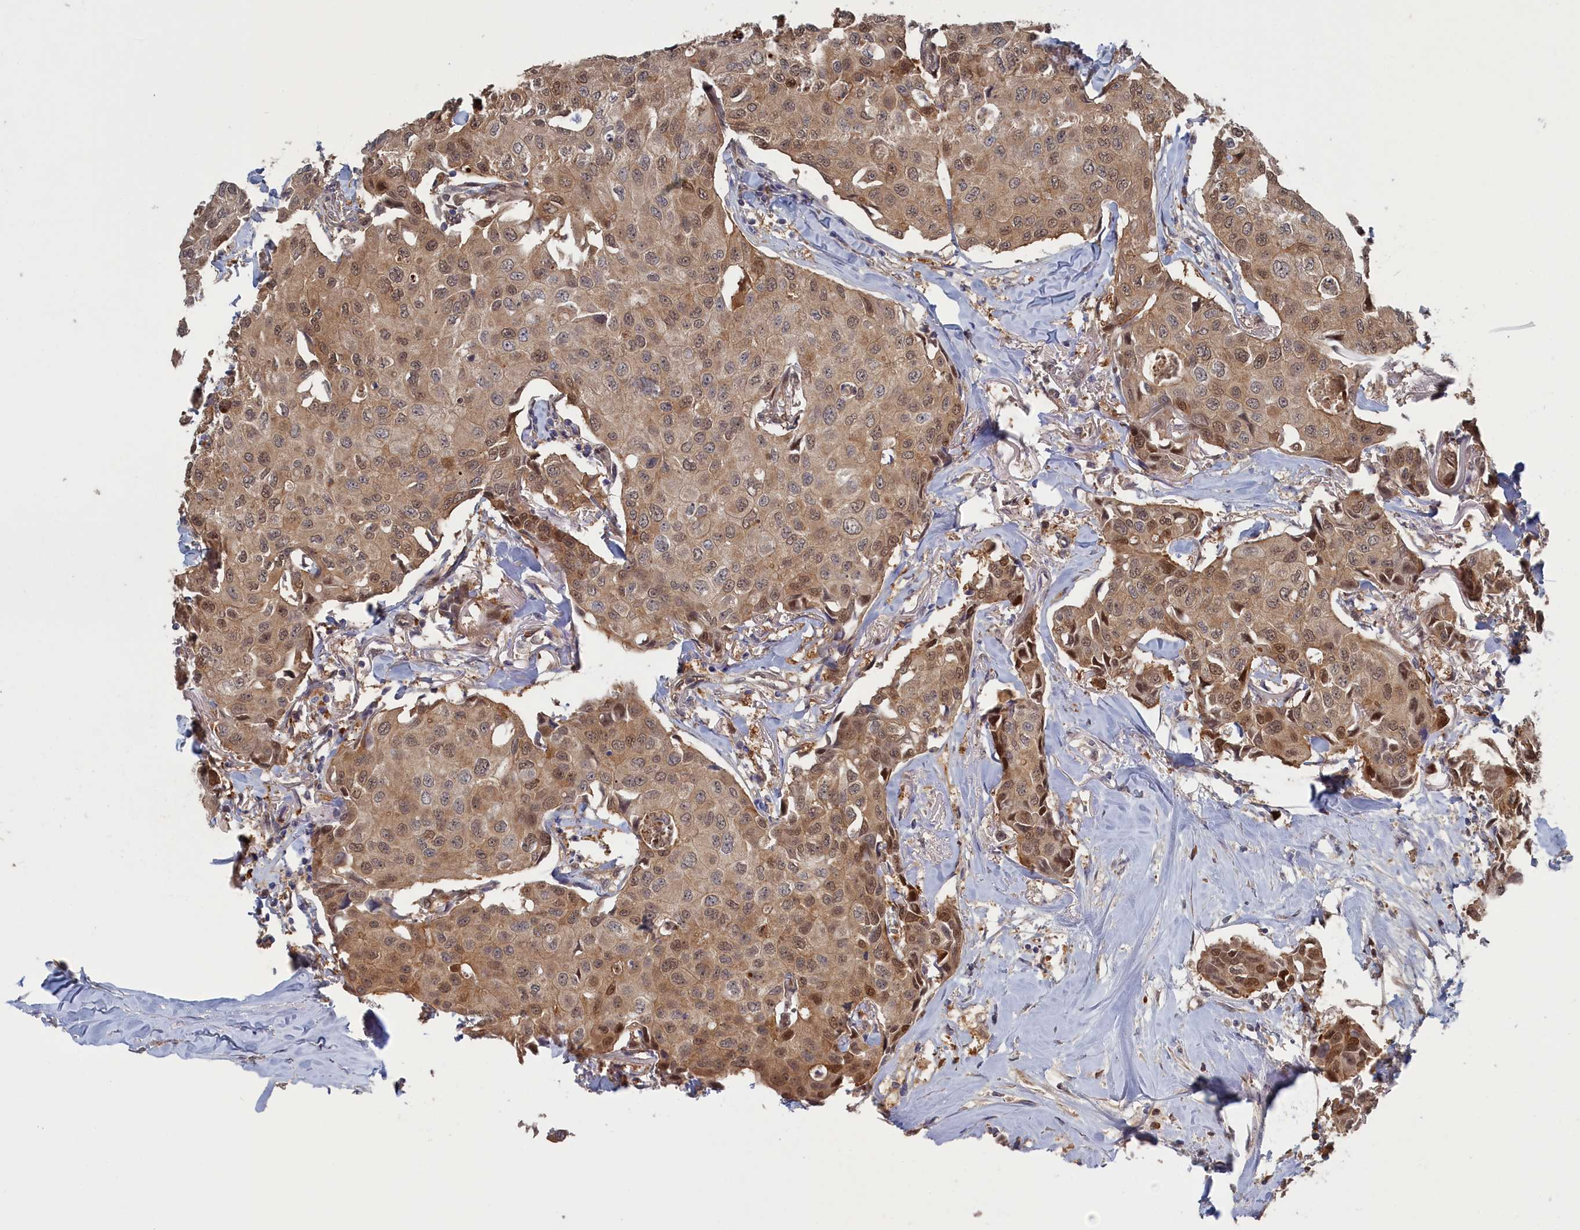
{"staining": {"intensity": "moderate", "quantity": "25%-75%", "location": "cytoplasmic/membranous,nuclear"}, "tissue": "breast cancer", "cell_type": "Tumor cells", "image_type": "cancer", "snomed": [{"axis": "morphology", "description": "Duct carcinoma"}, {"axis": "topography", "description": "Breast"}], "caption": "A photomicrograph showing moderate cytoplasmic/membranous and nuclear positivity in approximately 25%-75% of tumor cells in breast cancer, as visualized by brown immunohistochemical staining.", "gene": "IRGQ", "patient": {"sex": "female", "age": 80}}